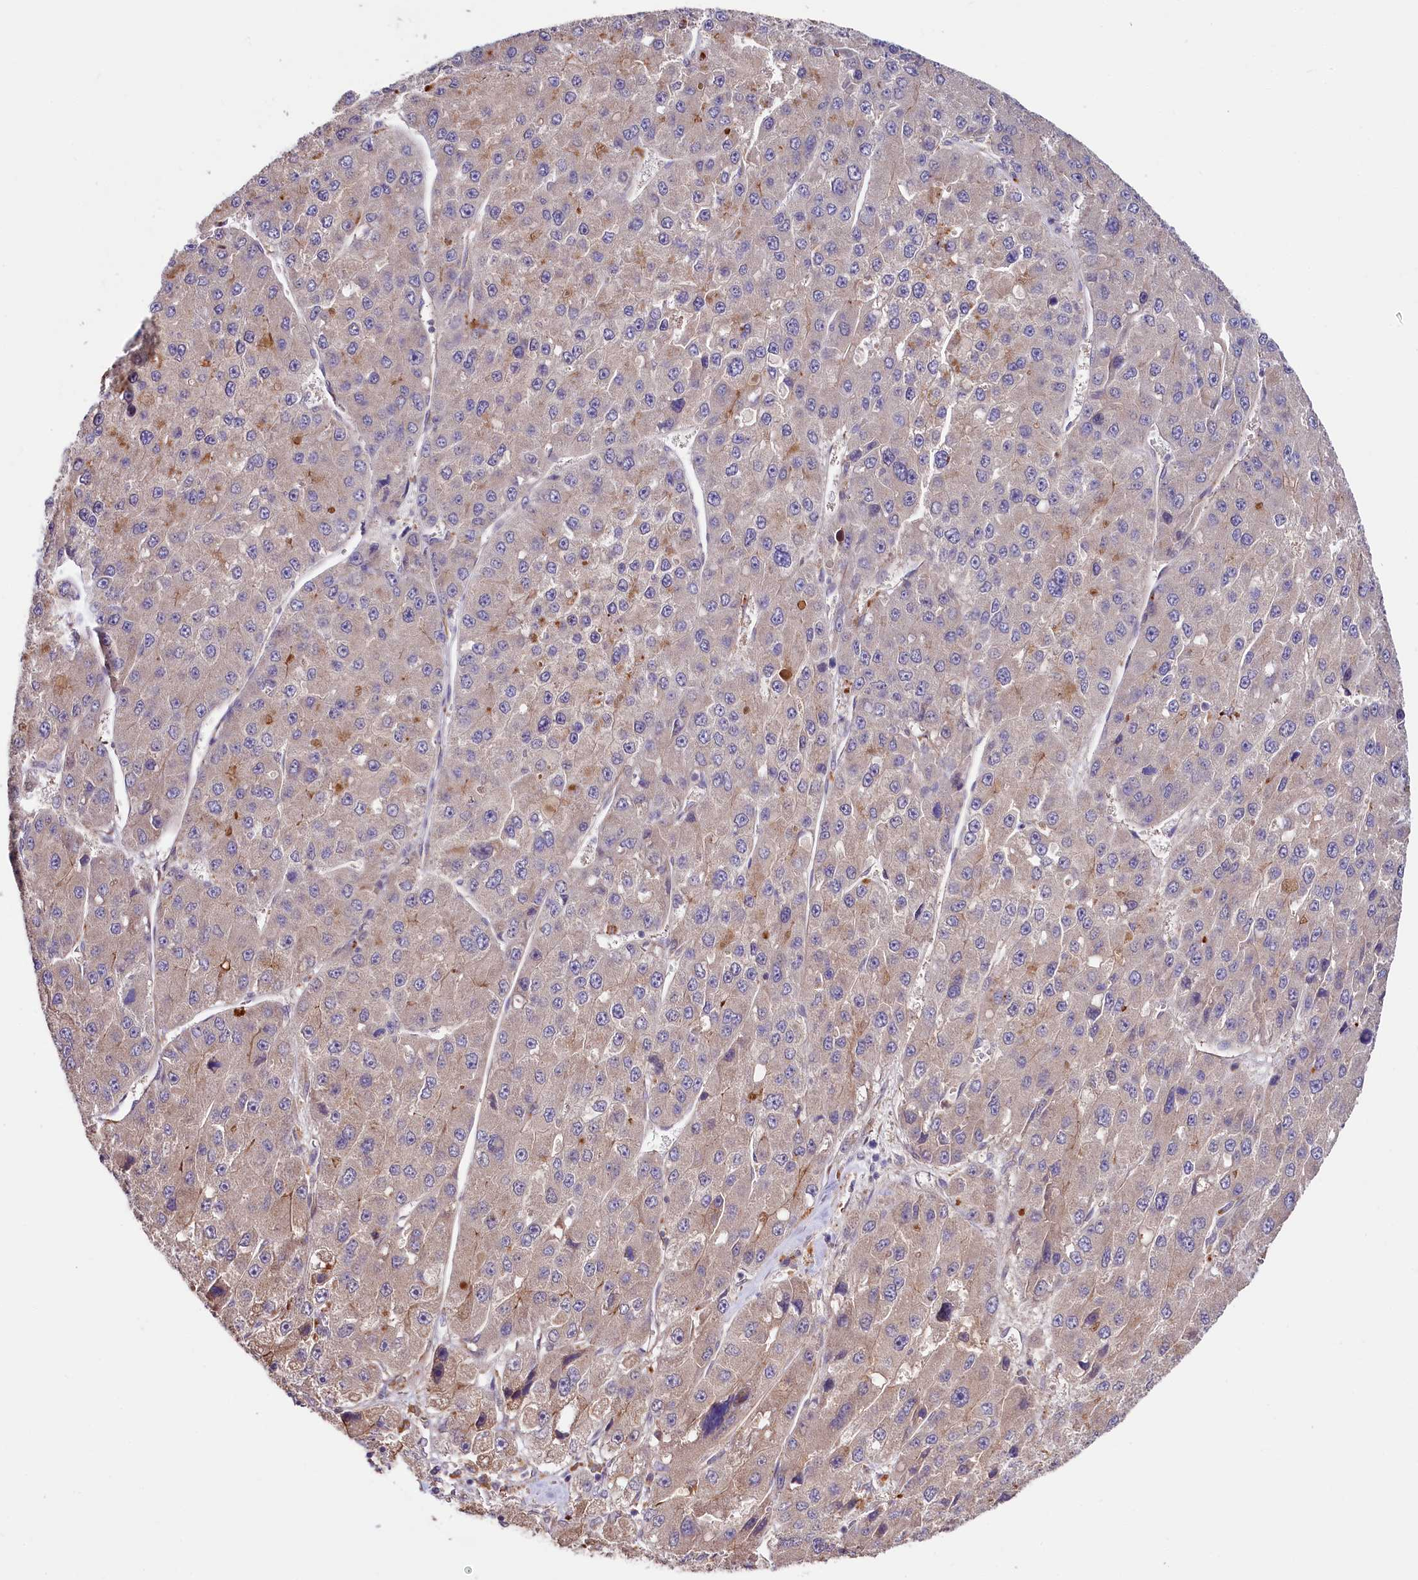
{"staining": {"intensity": "weak", "quantity": "25%-75%", "location": "cytoplasmic/membranous"}, "tissue": "liver cancer", "cell_type": "Tumor cells", "image_type": "cancer", "snomed": [{"axis": "morphology", "description": "Carcinoma, Hepatocellular, NOS"}, {"axis": "topography", "description": "Liver"}], "caption": "Immunohistochemical staining of human liver cancer (hepatocellular carcinoma) exhibits low levels of weak cytoplasmic/membranous protein expression in approximately 25%-75% of tumor cells. Using DAB (3,3'-diaminobenzidine) (brown) and hematoxylin (blue) stains, captured at high magnification using brightfield microscopy.", "gene": "TTC12", "patient": {"sex": "female", "age": 73}}